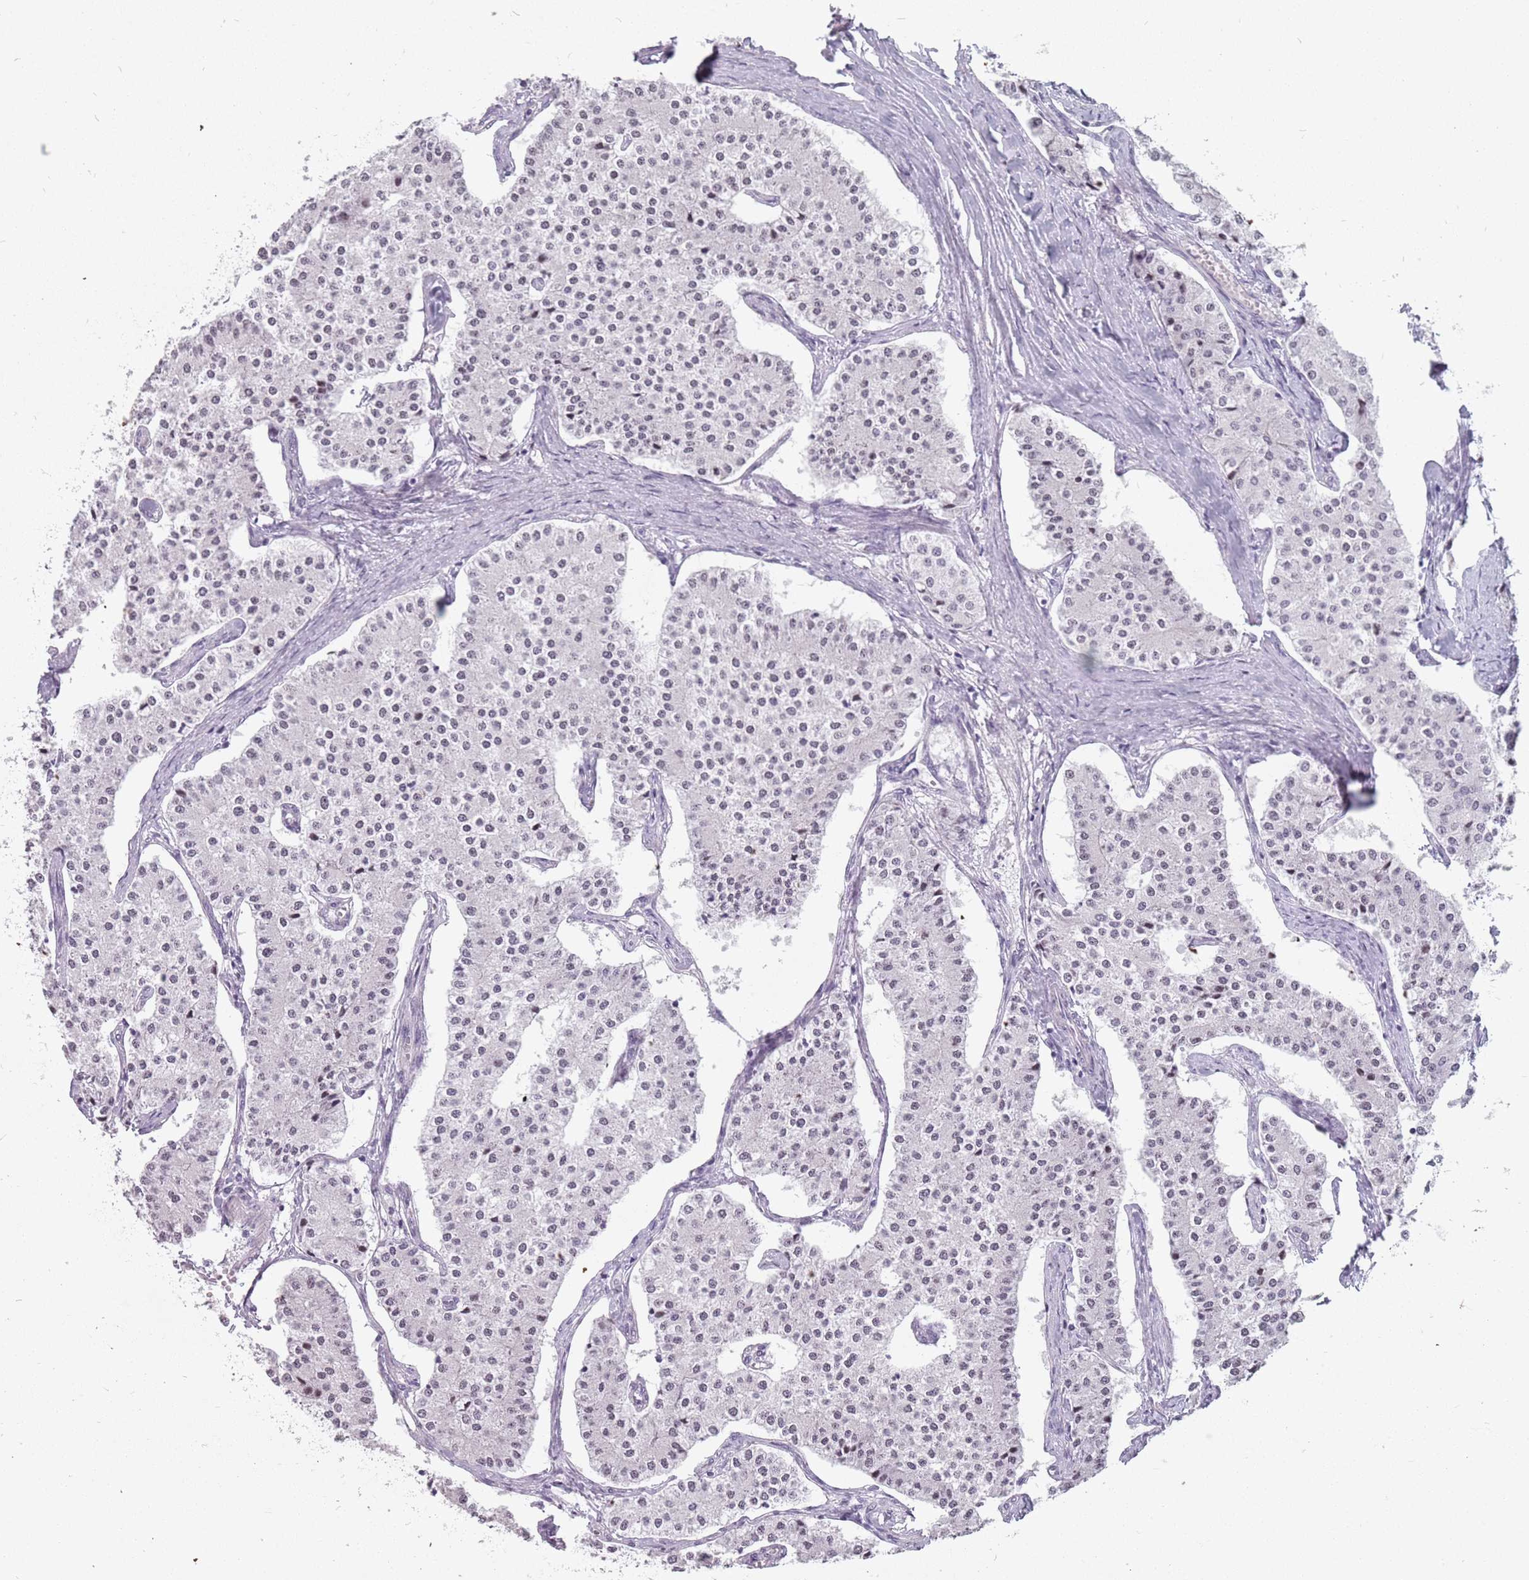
{"staining": {"intensity": "weak", "quantity": "25%-75%", "location": "nuclear"}, "tissue": "carcinoid", "cell_type": "Tumor cells", "image_type": "cancer", "snomed": [{"axis": "morphology", "description": "Carcinoid, malignant, NOS"}, {"axis": "topography", "description": "Colon"}], "caption": "Immunohistochemistry of malignant carcinoid demonstrates low levels of weak nuclear positivity in about 25%-75% of tumor cells. Using DAB (3,3'-diaminobenzidine) (brown) and hematoxylin (blue) stains, captured at high magnification using brightfield microscopy.", "gene": "PTCHD1", "patient": {"sex": "female", "age": 52}}